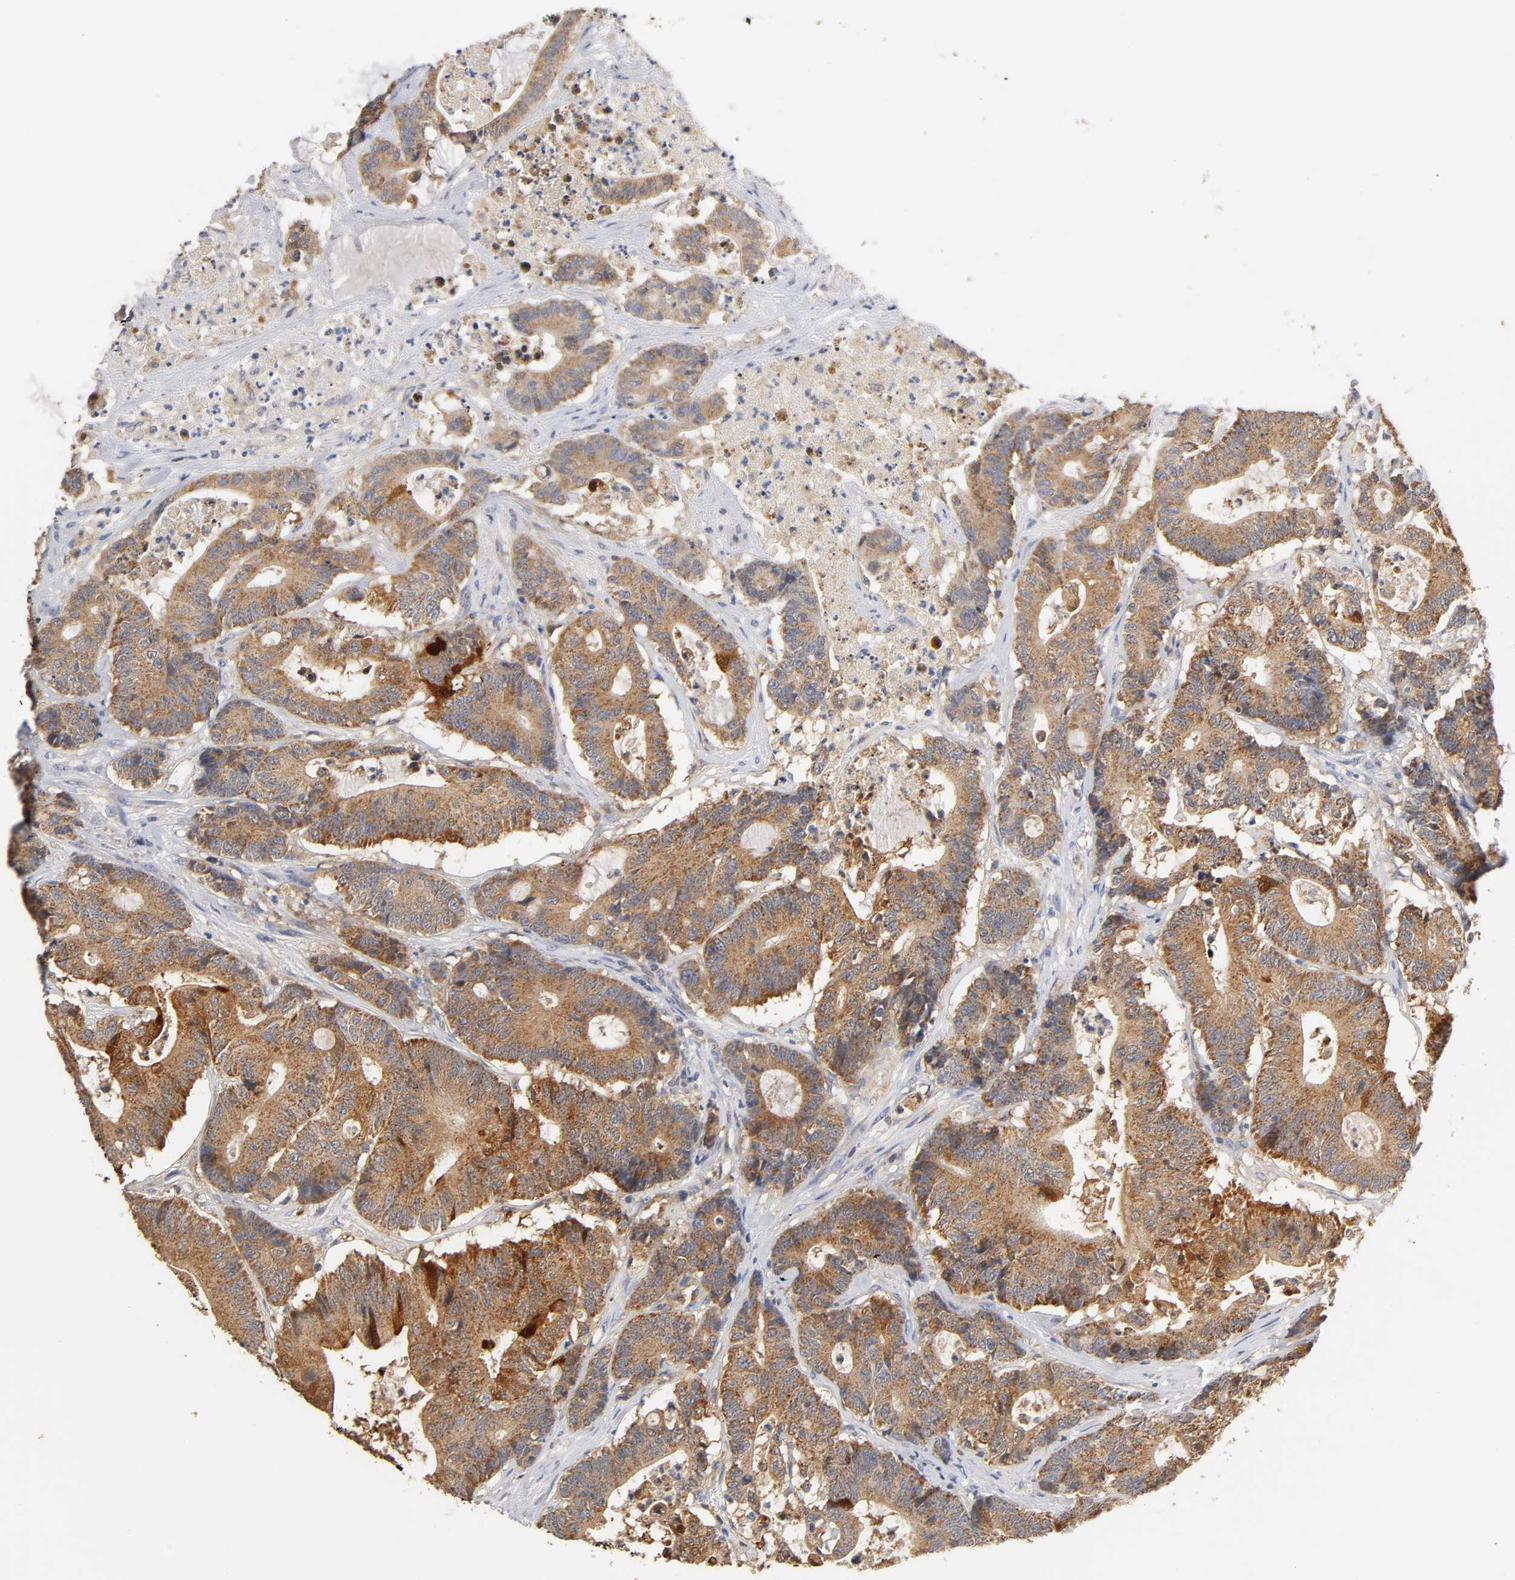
{"staining": {"intensity": "strong", "quantity": ">75%", "location": "cytoplasmic/membranous"}, "tissue": "colorectal cancer", "cell_type": "Tumor cells", "image_type": "cancer", "snomed": [{"axis": "morphology", "description": "Adenocarcinoma, NOS"}, {"axis": "topography", "description": "Colon"}], "caption": "Strong cytoplasmic/membranous expression for a protein is present in approximately >75% of tumor cells of colorectal cancer (adenocarcinoma) using IHC.", "gene": "ISG15", "patient": {"sex": "female", "age": 84}}